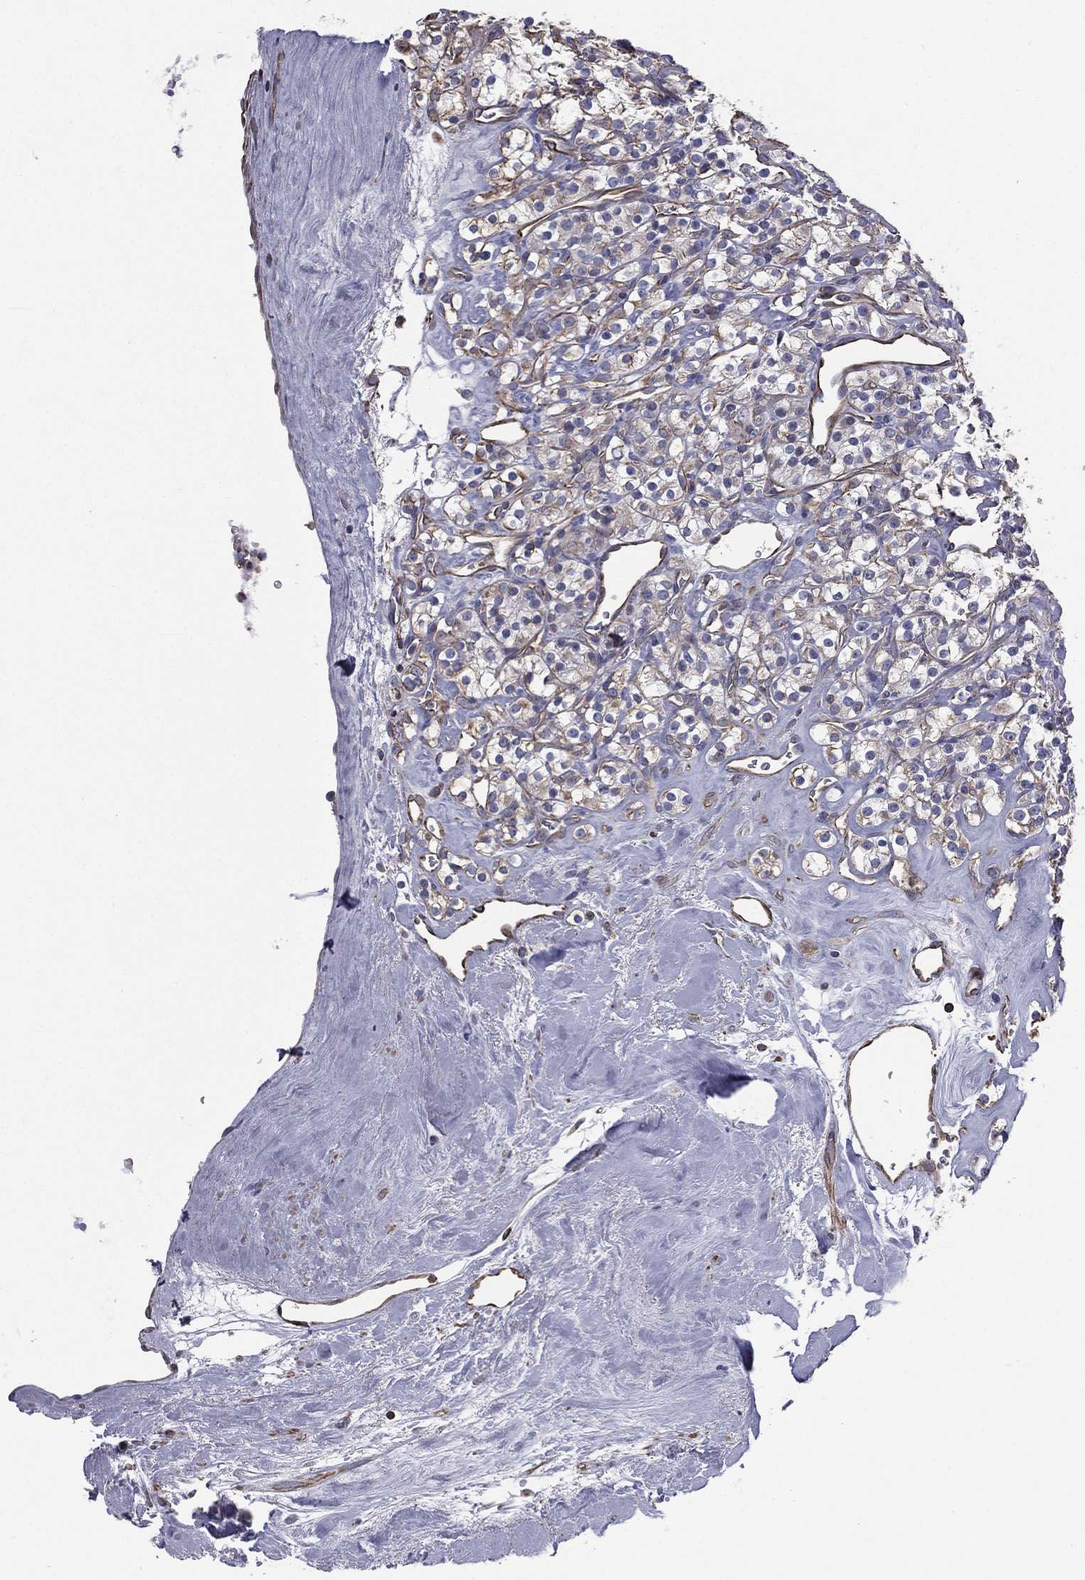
{"staining": {"intensity": "negative", "quantity": "none", "location": "none"}, "tissue": "renal cancer", "cell_type": "Tumor cells", "image_type": "cancer", "snomed": [{"axis": "morphology", "description": "Adenocarcinoma, NOS"}, {"axis": "topography", "description": "Kidney"}], "caption": "Image shows no protein expression in tumor cells of renal adenocarcinoma tissue.", "gene": "SCUBE1", "patient": {"sex": "male", "age": 77}}